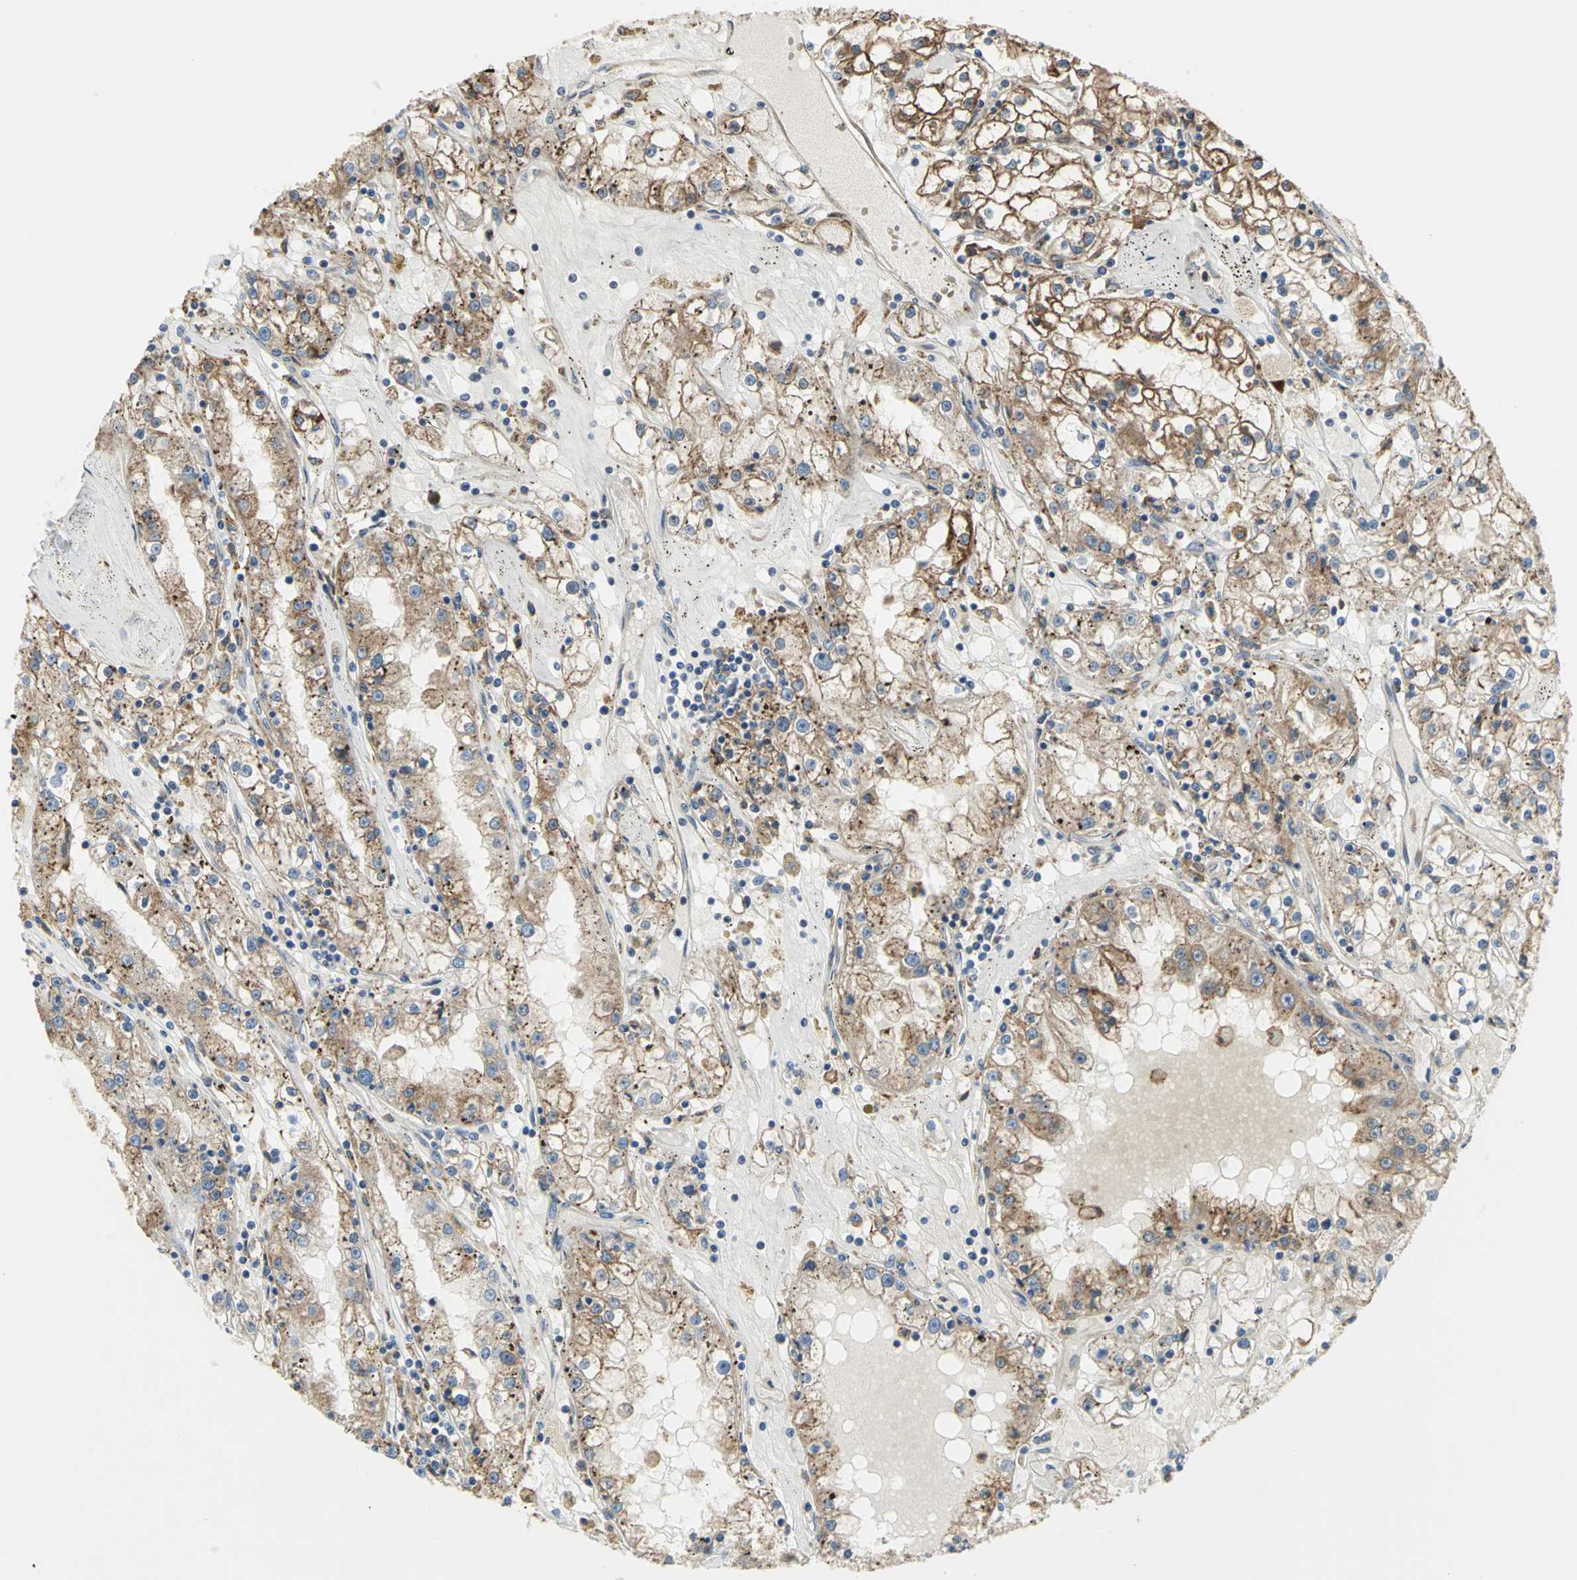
{"staining": {"intensity": "moderate", "quantity": ">75%", "location": "cytoplasmic/membranous"}, "tissue": "renal cancer", "cell_type": "Tumor cells", "image_type": "cancer", "snomed": [{"axis": "morphology", "description": "Adenocarcinoma, NOS"}, {"axis": "topography", "description": "Kidney"}], "caption": "This histopathology image shows immunohistochemistry (IHC) staining of human renal cancer (adenocarcinoma), with medium moderate cytoplasmic/membranous positivity in approximately >75% of tumor cells.", "gene": "SDF2L1", "patient": {"sex": "male", "age": 56}}